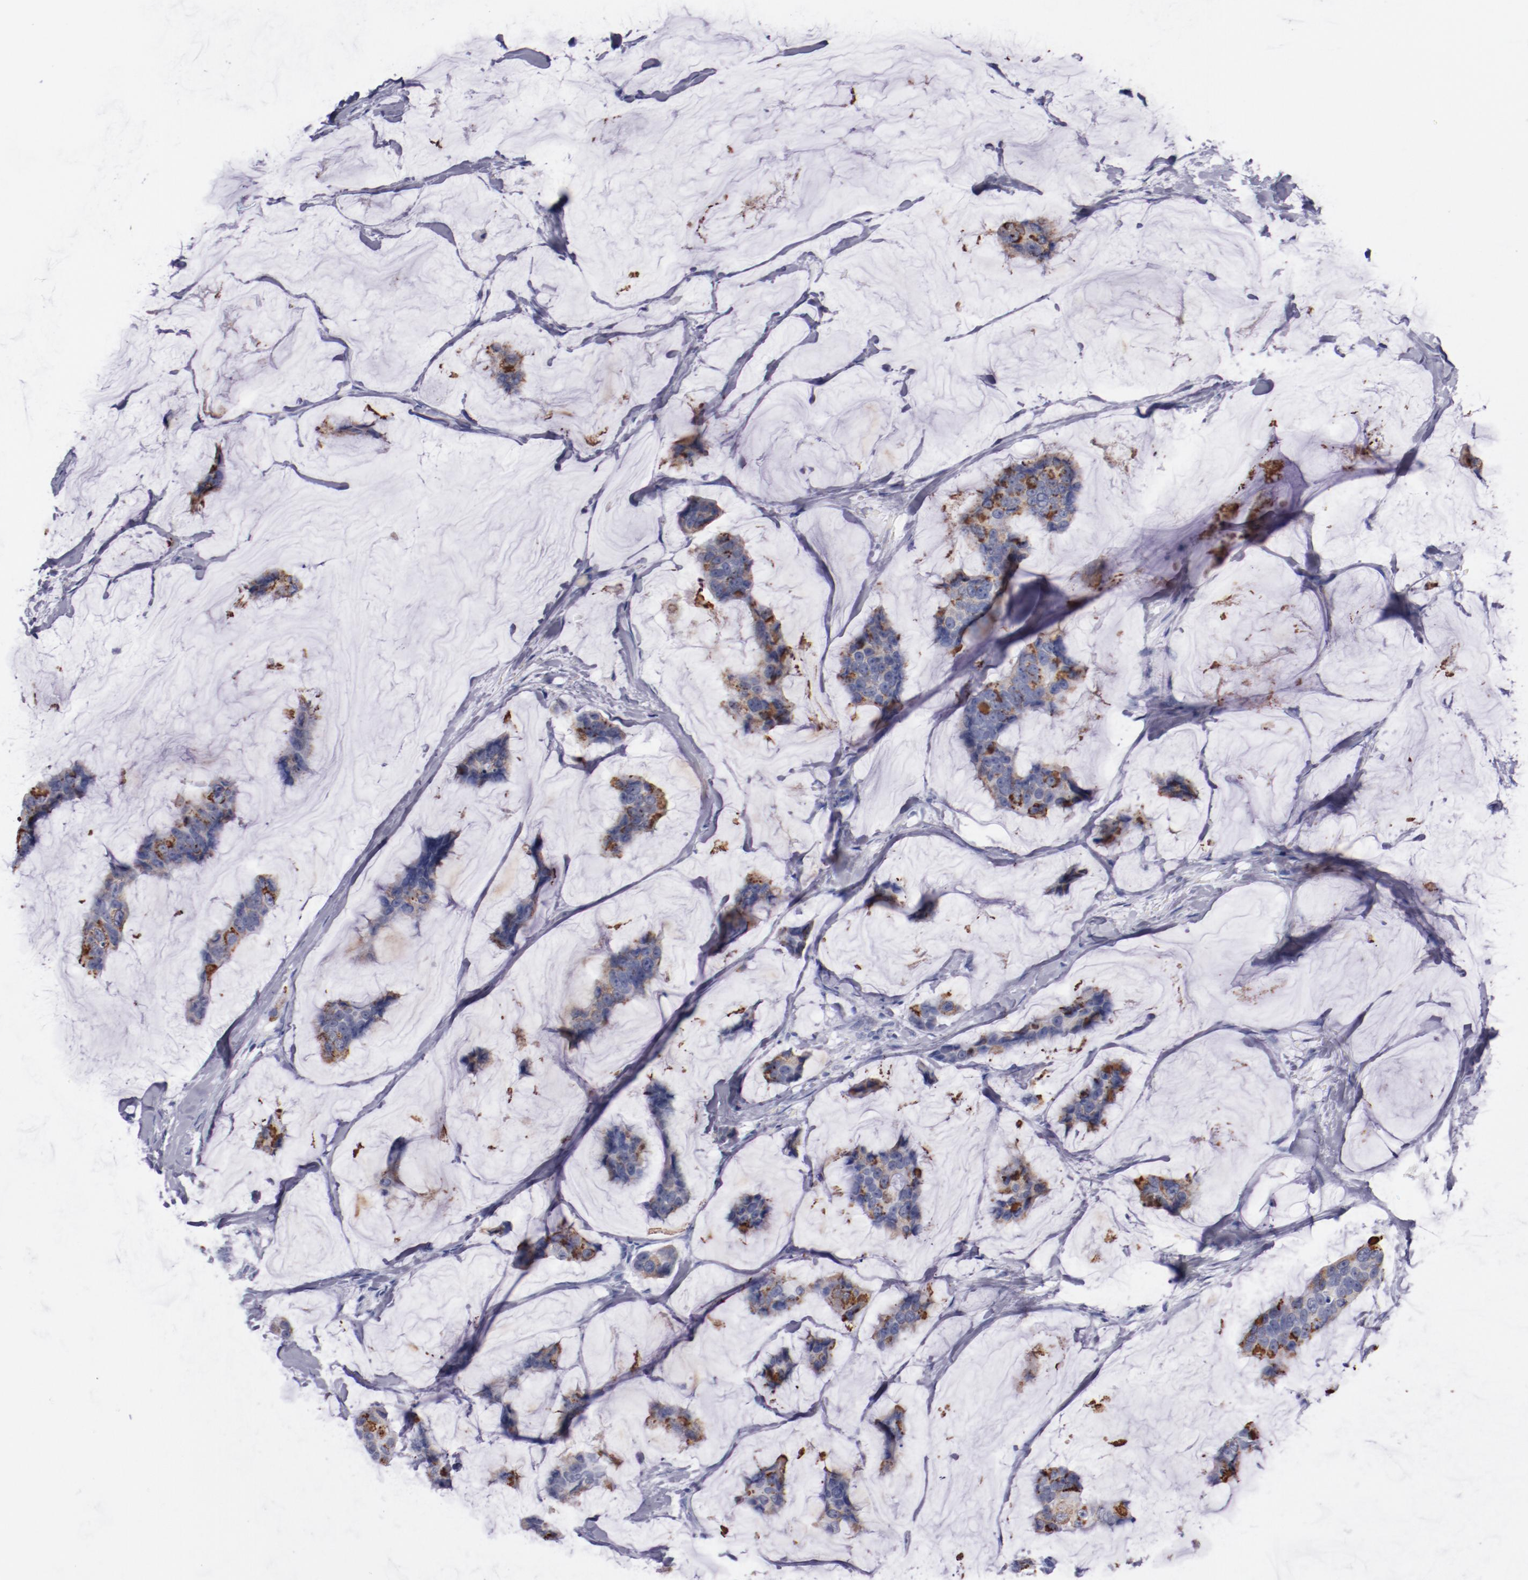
{"staining": {"intensity": "moderate", "quantity": "<25%", "location": "cytoplasmic/membranous"}, "tissue": "breast cancer", "cell_type": "Tumor cells", "image_type": "cancer", "snomed": [{"axis": "morphology", "description": "Normal tissue, NOS"}, {"axis": "morphology", "description": "Duct carcinoma"}, {"axis": "topography", "description": "Breast"}], "caption": "DAB immunohistochemical staining of breast intraductal carcinoma demonstrates moderate cytoplasmic/membranous protein positivity in about <25% of tumor cells.", "gene": "HNF1B", "patient": {"sex": "female", "age": 50}}